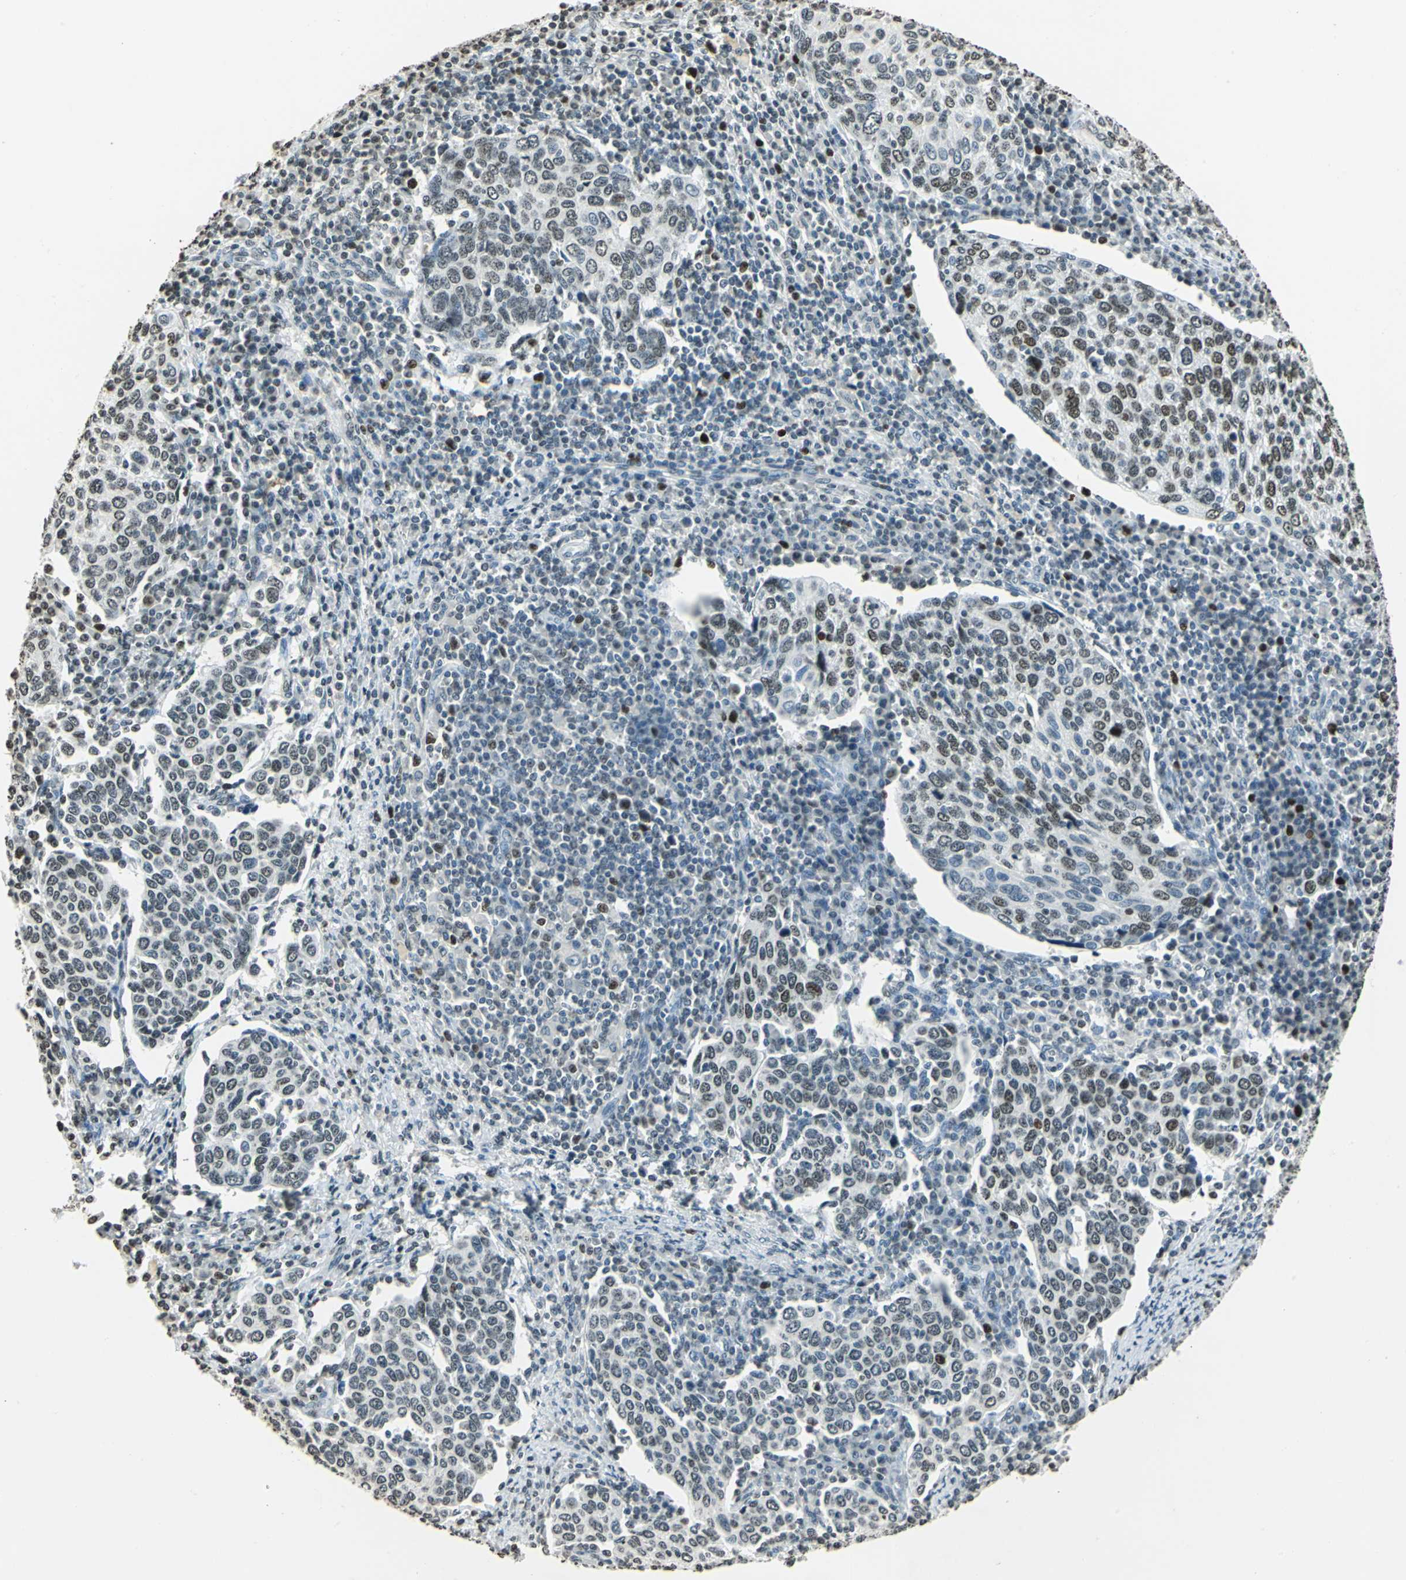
{"staining": {"intensity": "weak", "quantity": "25%-75%", "location": "nuclear"}, "tissue": "cervical cancer", "cell_type": "Tumor cells", "image_type": "cancer", "snomed": [{"axis": "morphology", "description": "Squamous cell carcinoma, NOS"}, {"axis": "topography", "description": "Cervix"}], "caption": "A photomicrograph of cervical squamous cell carcinoma stained for a protein shows weak nuclear brown staining in tumor cells.", "gene": "MCM4", "patient": {"sex": "female", "age": 40}}